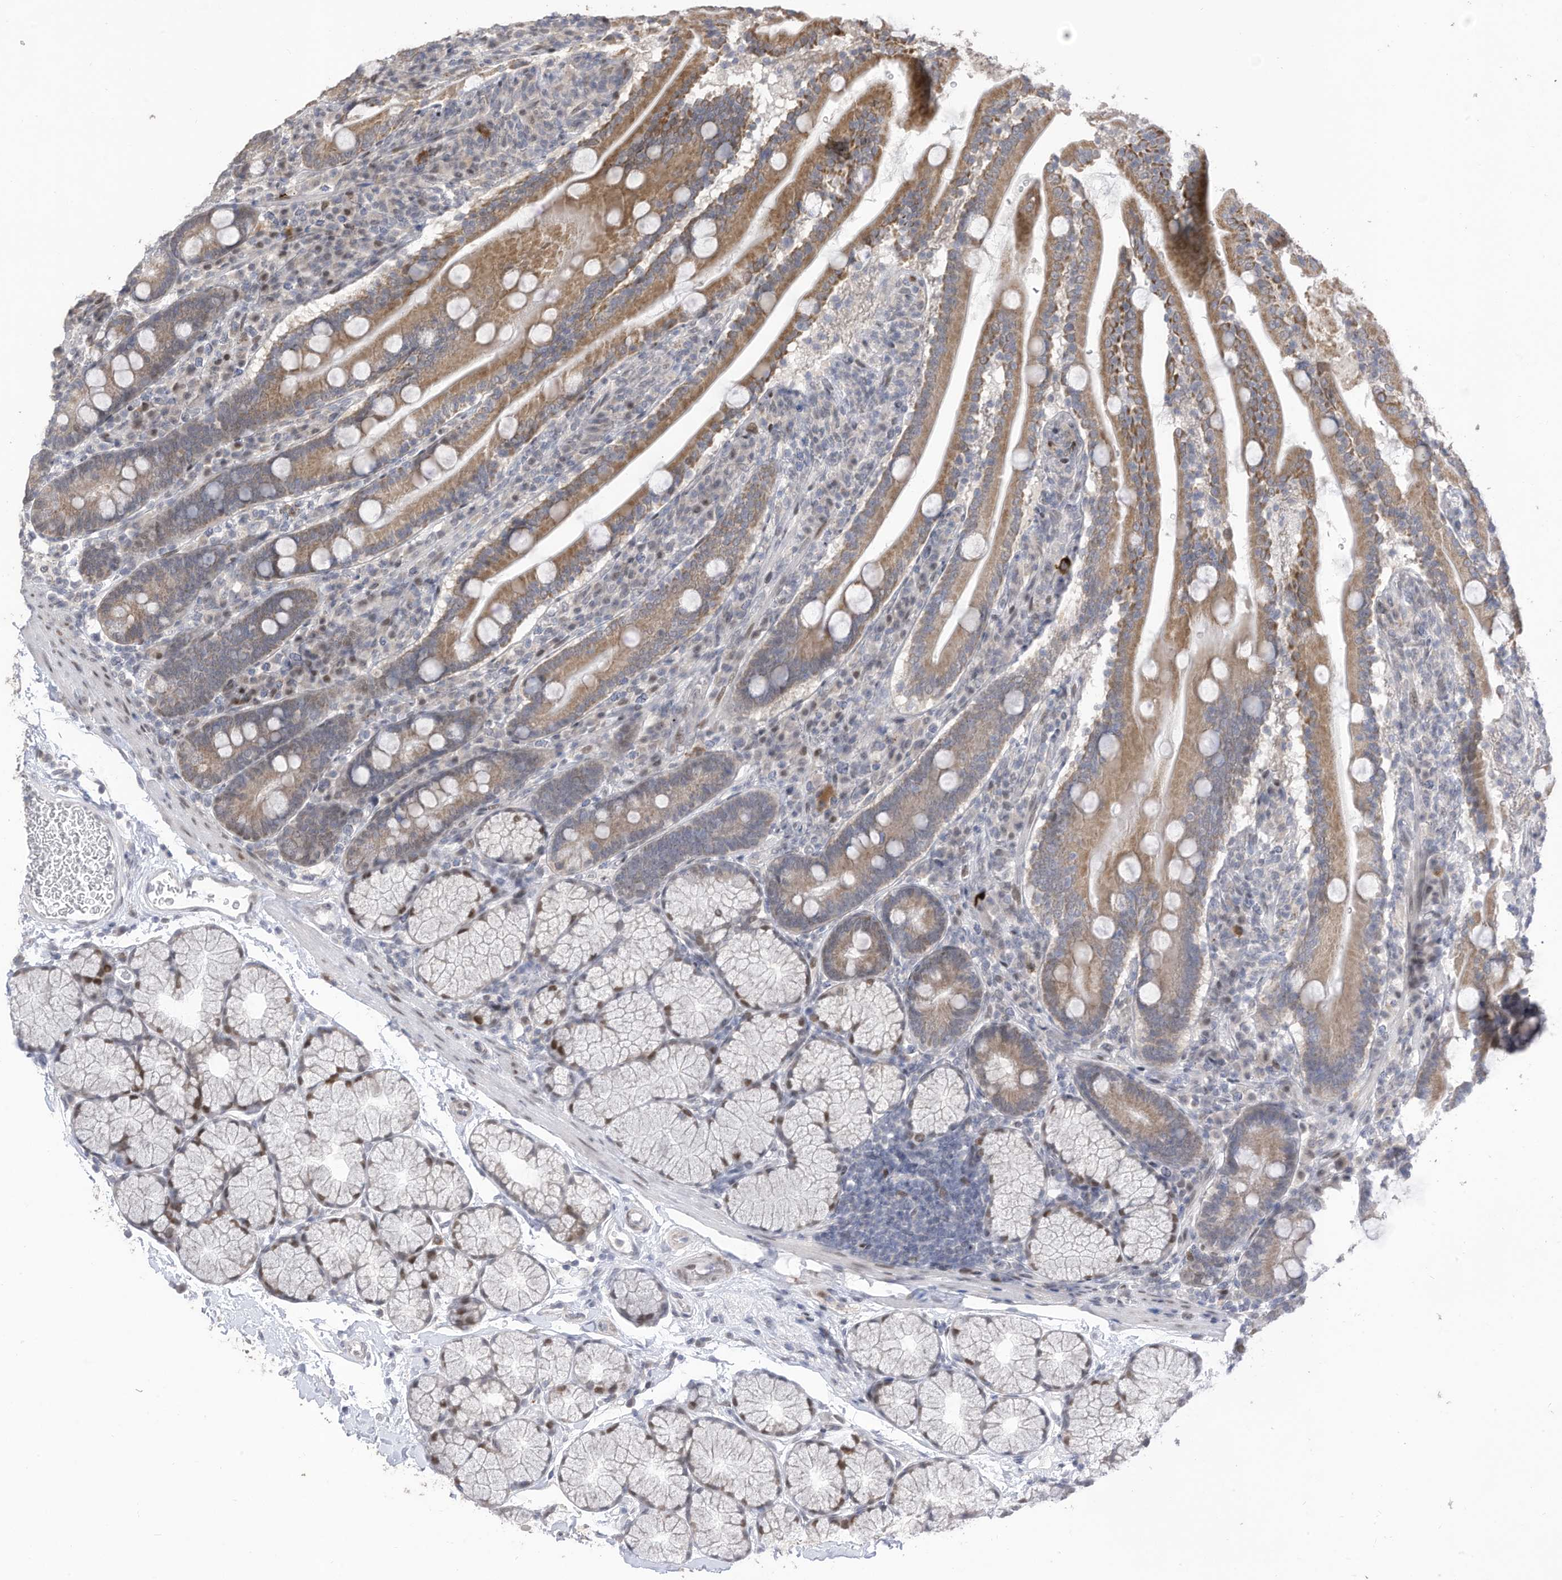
{"staining": {"intensity": "moderate", "quantity": ">75%", "location": "cytoplasmic/membranous"}, "tissue": "duodenum", "cell_type": "Glandular cells", "image_type": "normal", "snomed": [{"axis": "morphology", "description": "Normal tissue, NOS"}, {"axis": "topography", "description": "Duodenum"}], "caption": "Moderate cytoplasmic/membranous staining is appreciated in about >75% of glandular cells in unremarkable duodenum. (Brightfield microscopy of DAB IHC at high magnification).", "gene": "RABL3", "patient": {"sex": "male", "age": 35}}